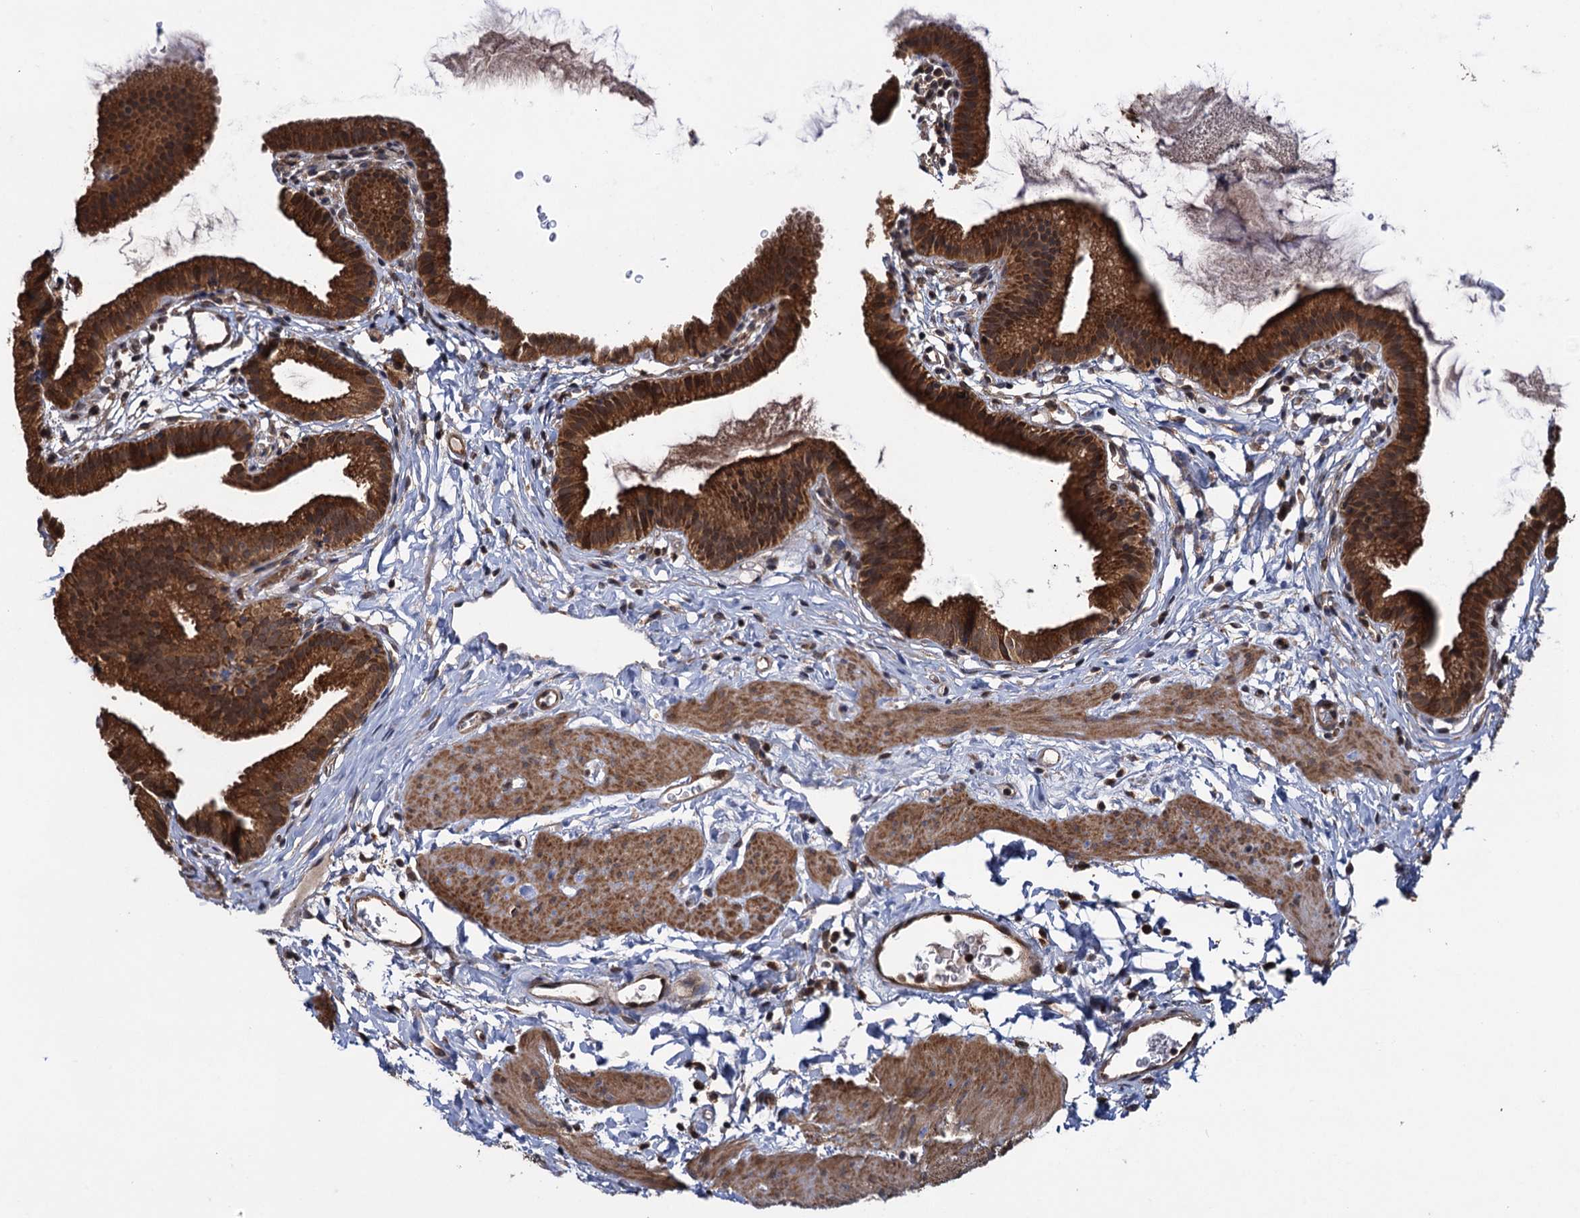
{"staining": {"intensity": "strong", "quantity": ">75%", "location": "cytoplasmic/membranous"}, "tissue": "gallbladder", "cell_type": "Glandular cells", "image_type": "normal", "snomed": [{"axis": "morphology", "description": "Normal tissue, NOS"}, {"axis": "topography", "description": "Gallbladder"}], "caption": "A photomicrograph of gallbladder stained for a protein demonstrates strong cytoplasmic/membranous brown staining in glandular cells. (IHC, brightfield microscopy, high magnification).", "gene": "HAUS1", "patient": {"sex": "female", "age": 46}}